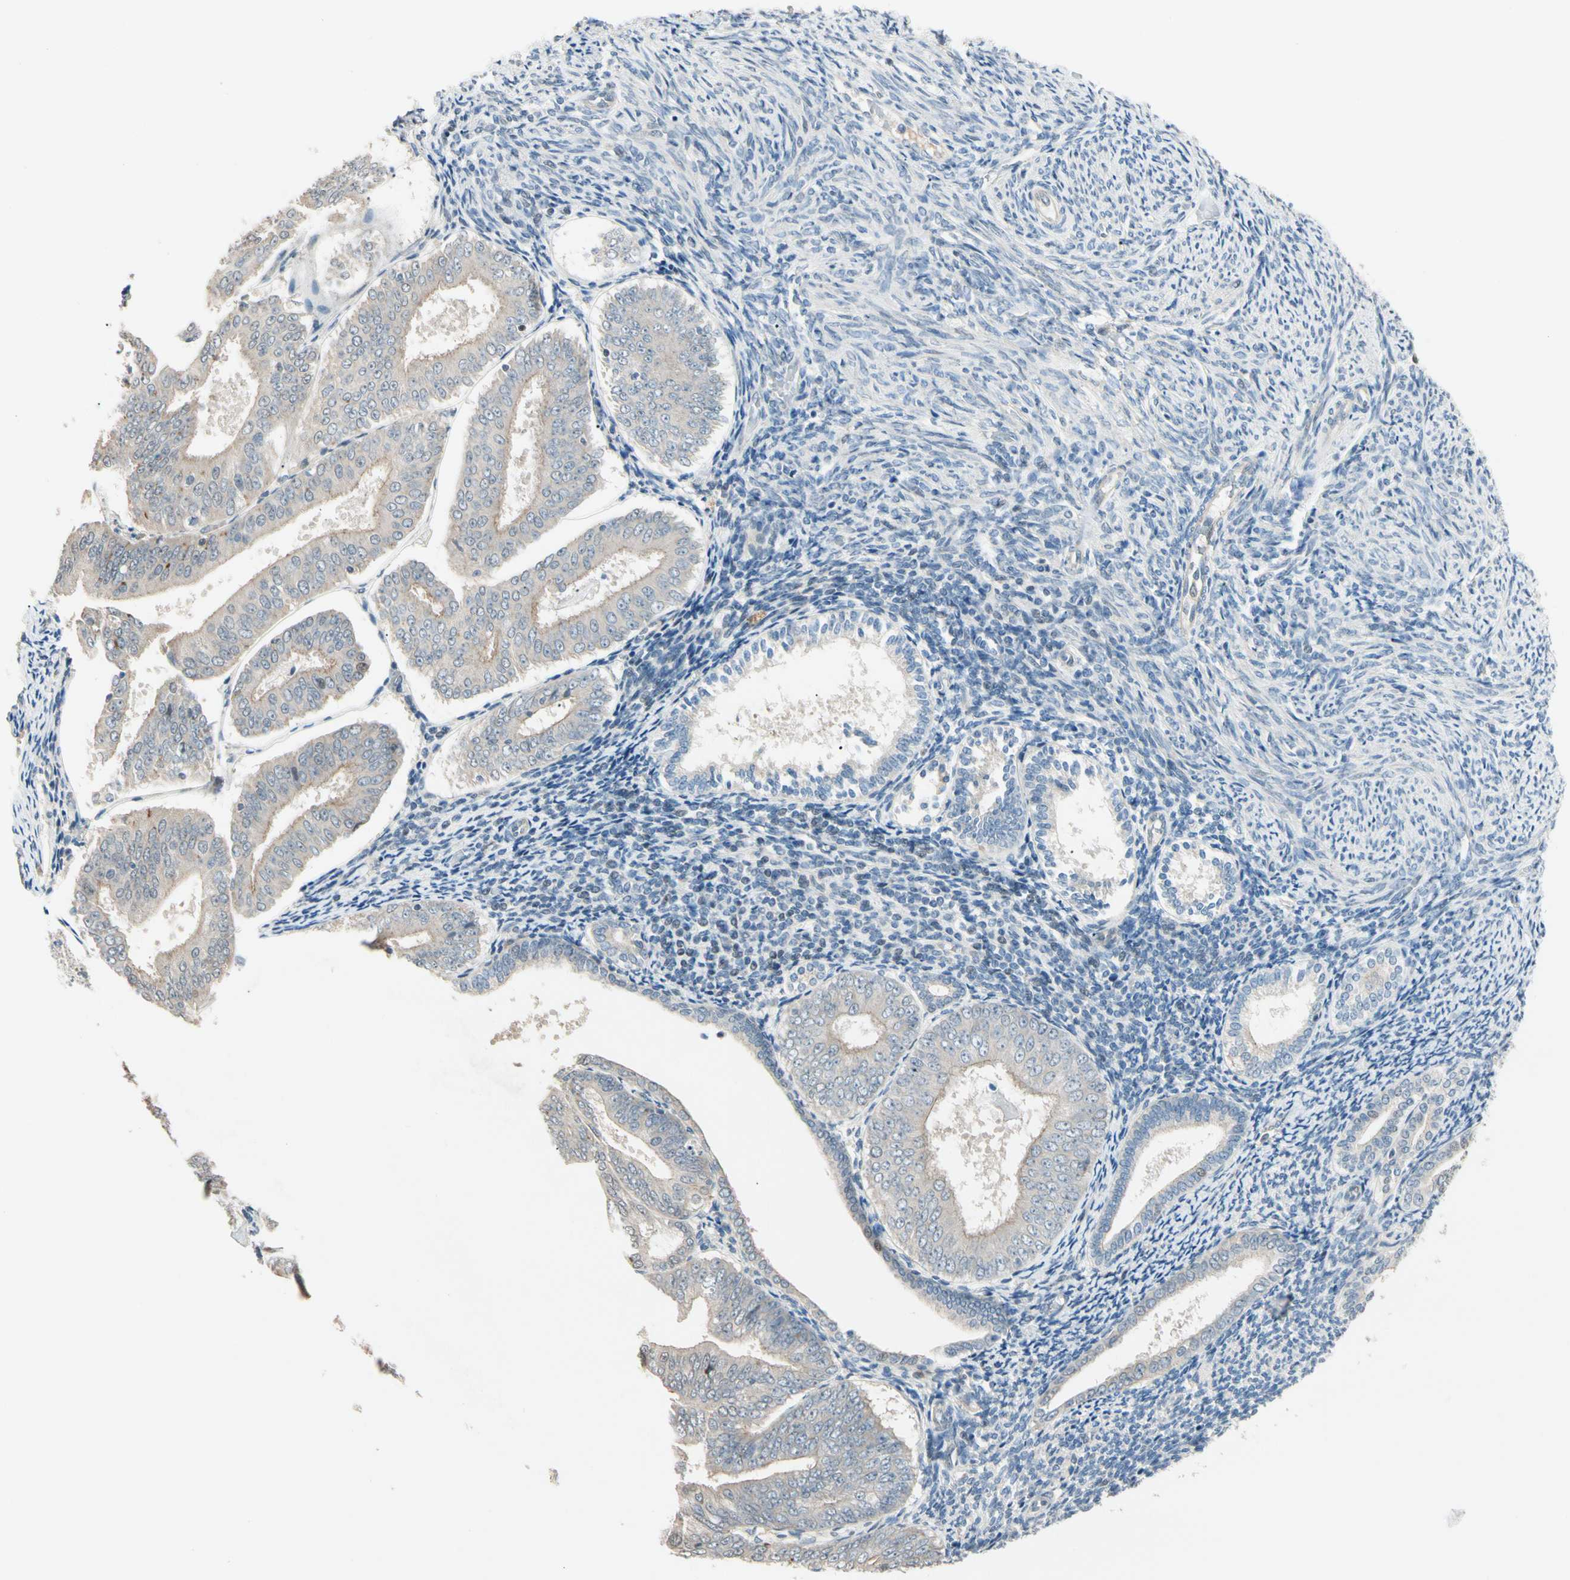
{"staining": {"intensity": "weak", "quantity": "25%-75%", "location": "cytoplasmic/membranous"}, "tissue": "endometrial cancer", "cell_type": "Tumor cells", "image_type": "cancer", "snomed": [{"axis": "morphology", "description": "Adenocarcinoma, NOS"}, {"axis": "topography", "description": "Endometrium"}], "caption": "Immunohistochemical staining of endometrial cancer displays low levels of weak cytoplasmic/membranous protein staining in approximately 25%-75% of tumor cells.", "gene": "P3H2", "patient": {"sex": "female", "age": 63}}